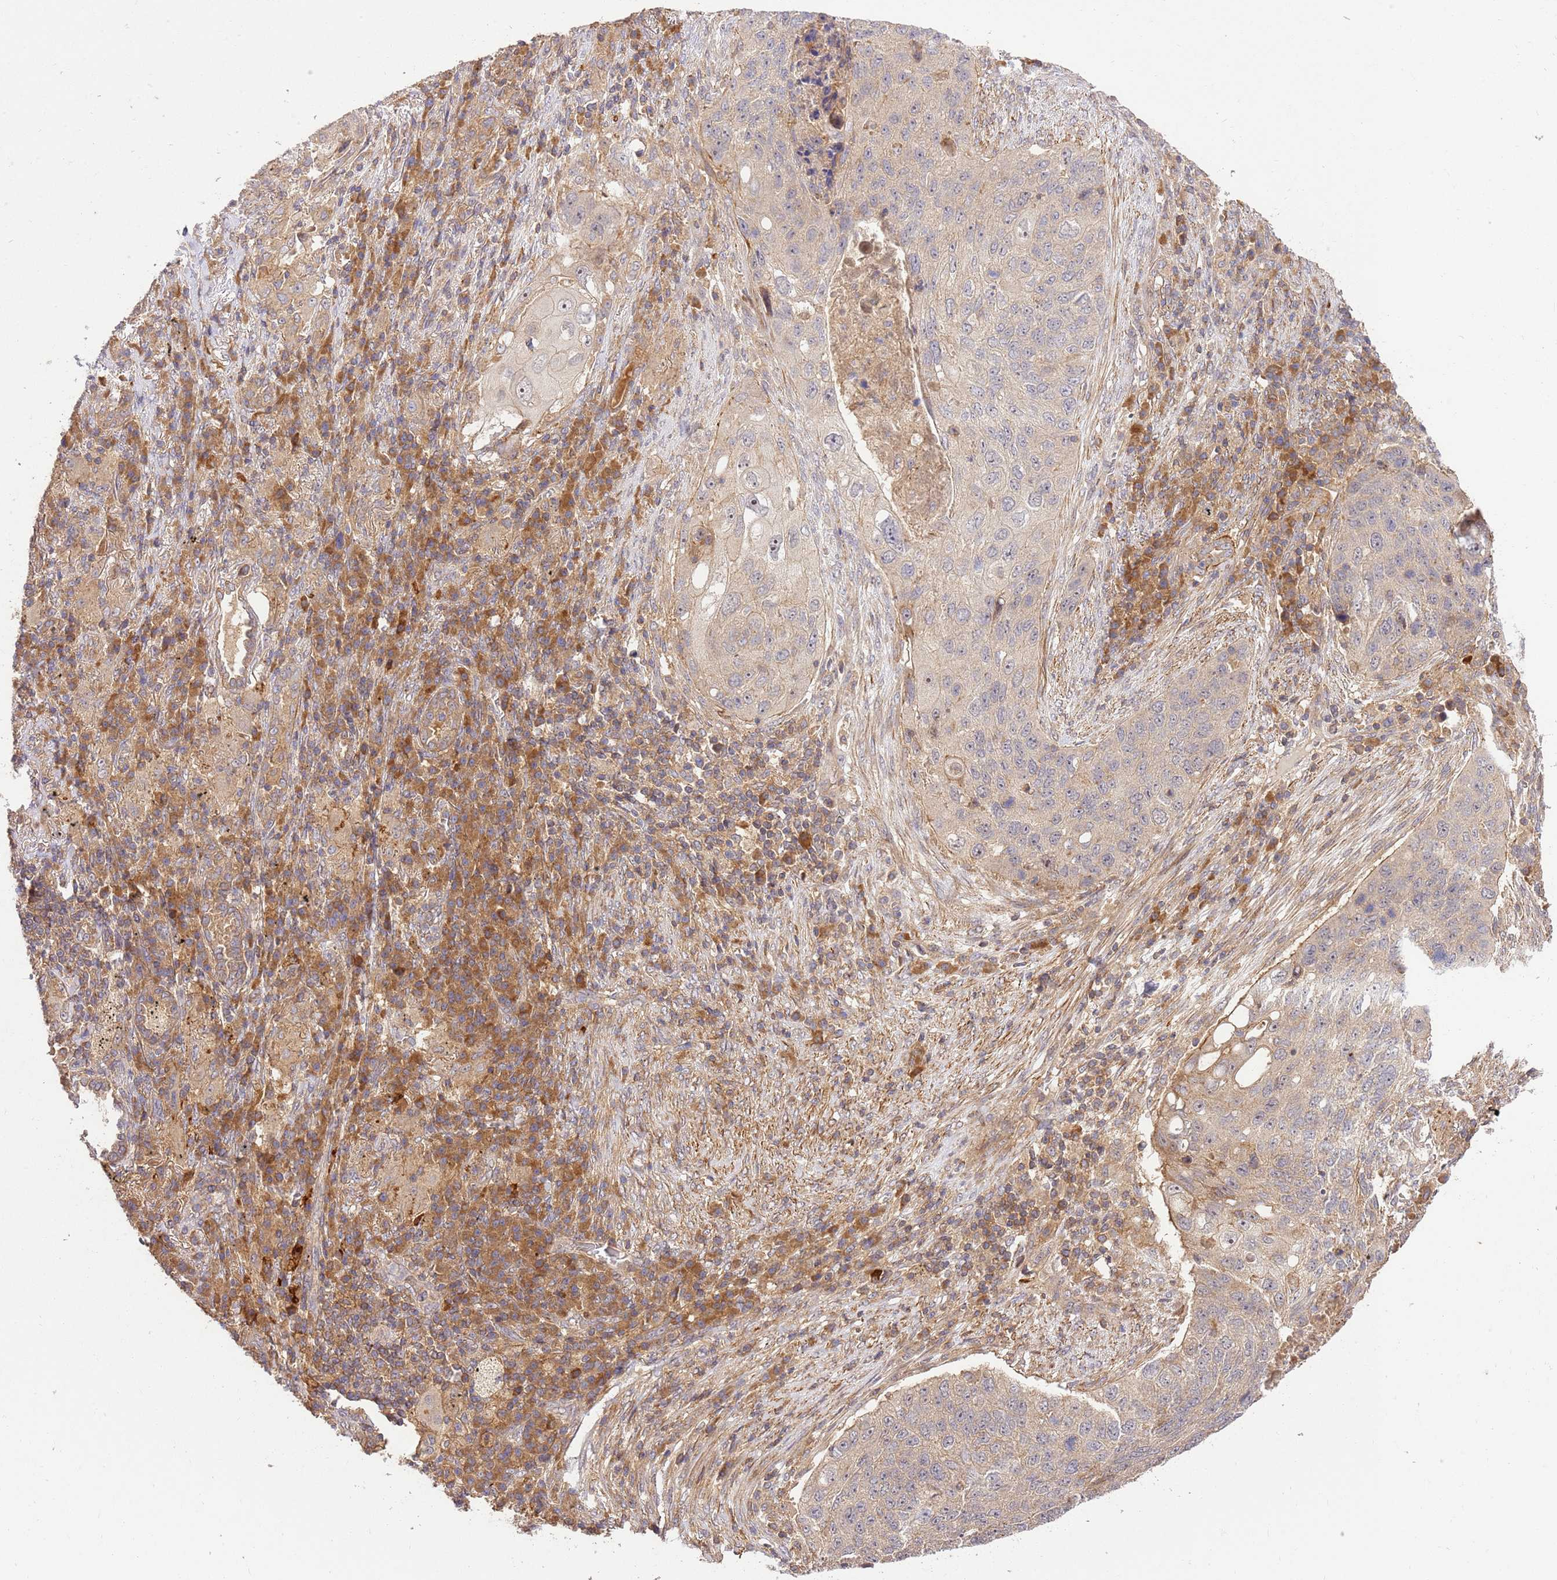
{"staining": {"intensity": "weak", "quantity": "<25%", "location": "cytoplasmic/membranous"}, "tissue": "lung cancer", "cell_type": "Tumor cells", "image_type": "cancer", "snomed": [{"axis": "morphology", "description": "Squamous cell carcinoma, NOS"}, {"axis": "topography", "description": "Lung"}], "caption": "High power microscopy micrograph of an IHC image of lung cancer (squamous cell carcinoma), revealing no significant staining in tumor cells.", "gene": "GAREM1", "patient": {"sex": "female", "age": 63}}